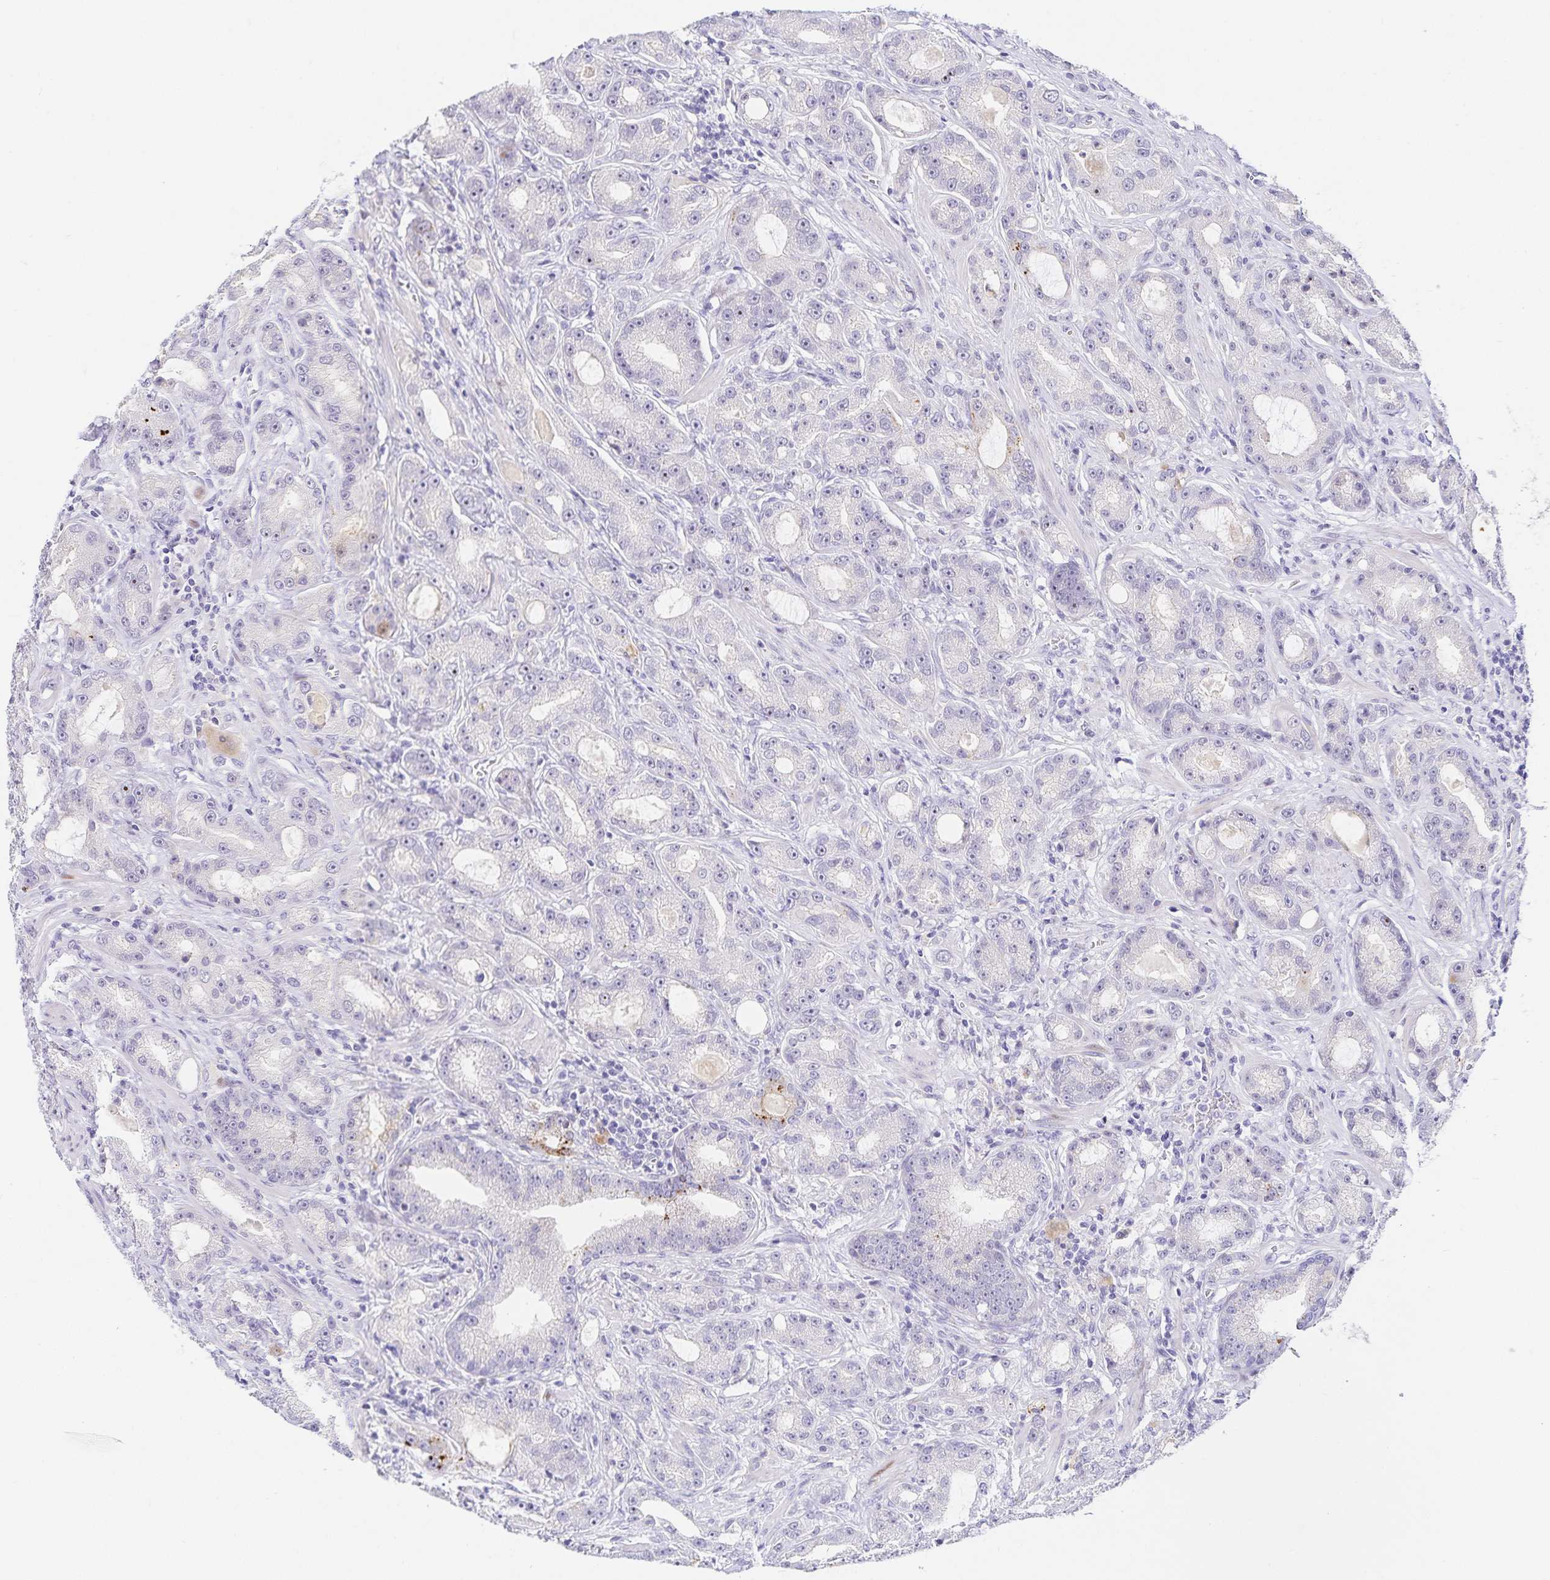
{"staining": {"intensity": "negative", "quantity": "none", "location": "none"}, "tissue": "prostate cancer", "cell_type": "Tumor cells", "image_type": "cancer", "snomed": [{"axis": "morphology", "description": "Adenocarcinoma, High grade"}, {"axis": "topography", "description": "Prostate"}], "caption": "Tumor cells are negative for protein expression in human prostate high-grade adenocarcinoma.", "gene": "KBTBD13", "patient": {"sex": "male", "age": 65}}